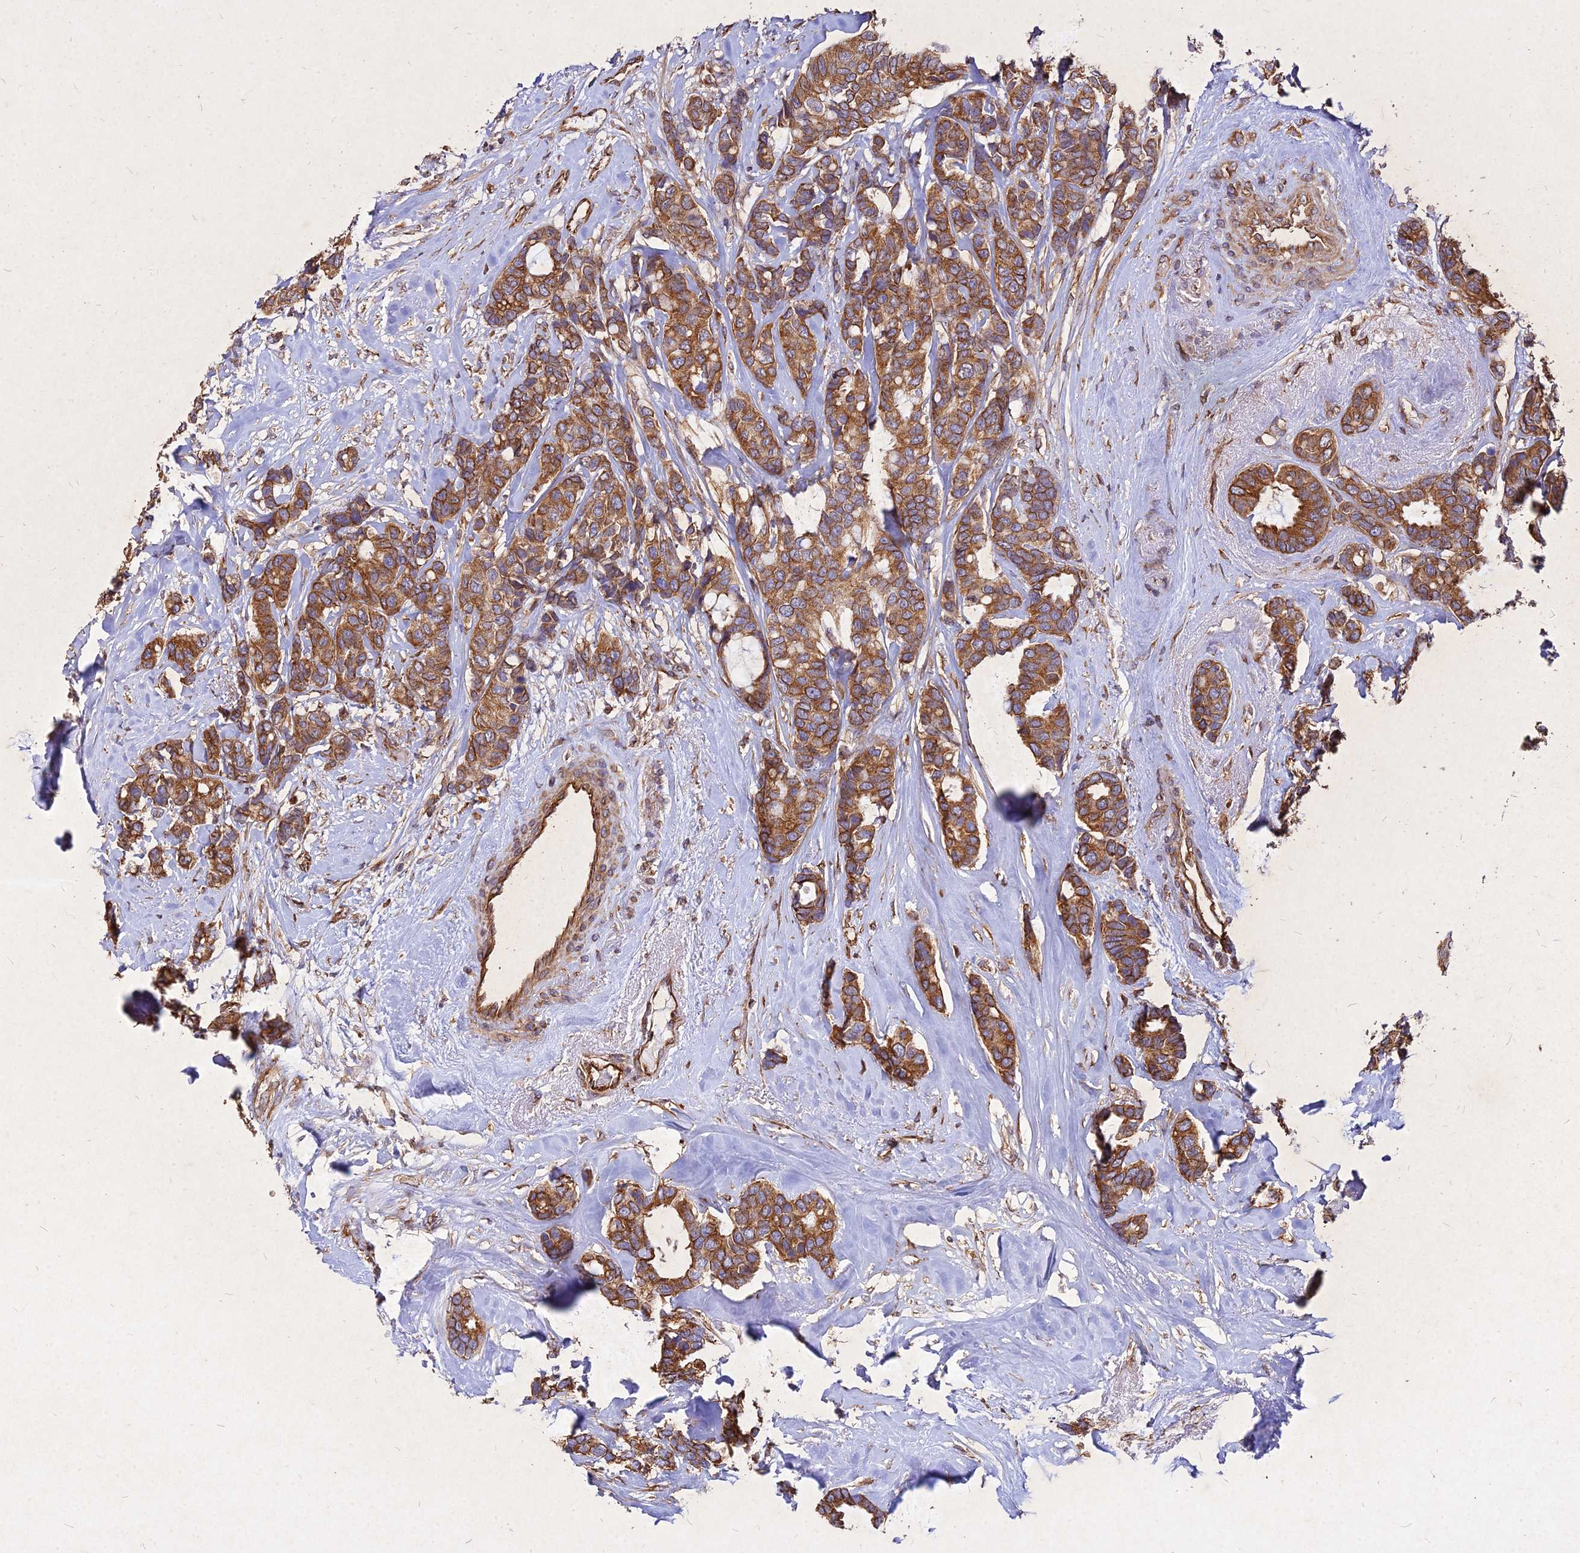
{"staining": {"intensity": "strong", "quantity": ">75%", "location": "cytoplasmic/membranous"}, "tissue": "breast cancer", "cell_type": "Tumor cells", "image_type": "cancer", "snomed": [{"axis": "morphology", "description": "Duct carcinoma"}, {"axis": "topography", "description": "Breast"}], "caption": "High-magnification brightfield microscopy of breast cancer (intraductal carcinoma) stained with DAB (brown) and counterstained with hematoxylin (blue). tumor cells exhibit strong cytoplasmic/membranous staining is appreciated in approximately>75% of cells.", "gene": "SKA1", "patient": {"sex": "female", "age": 87}}